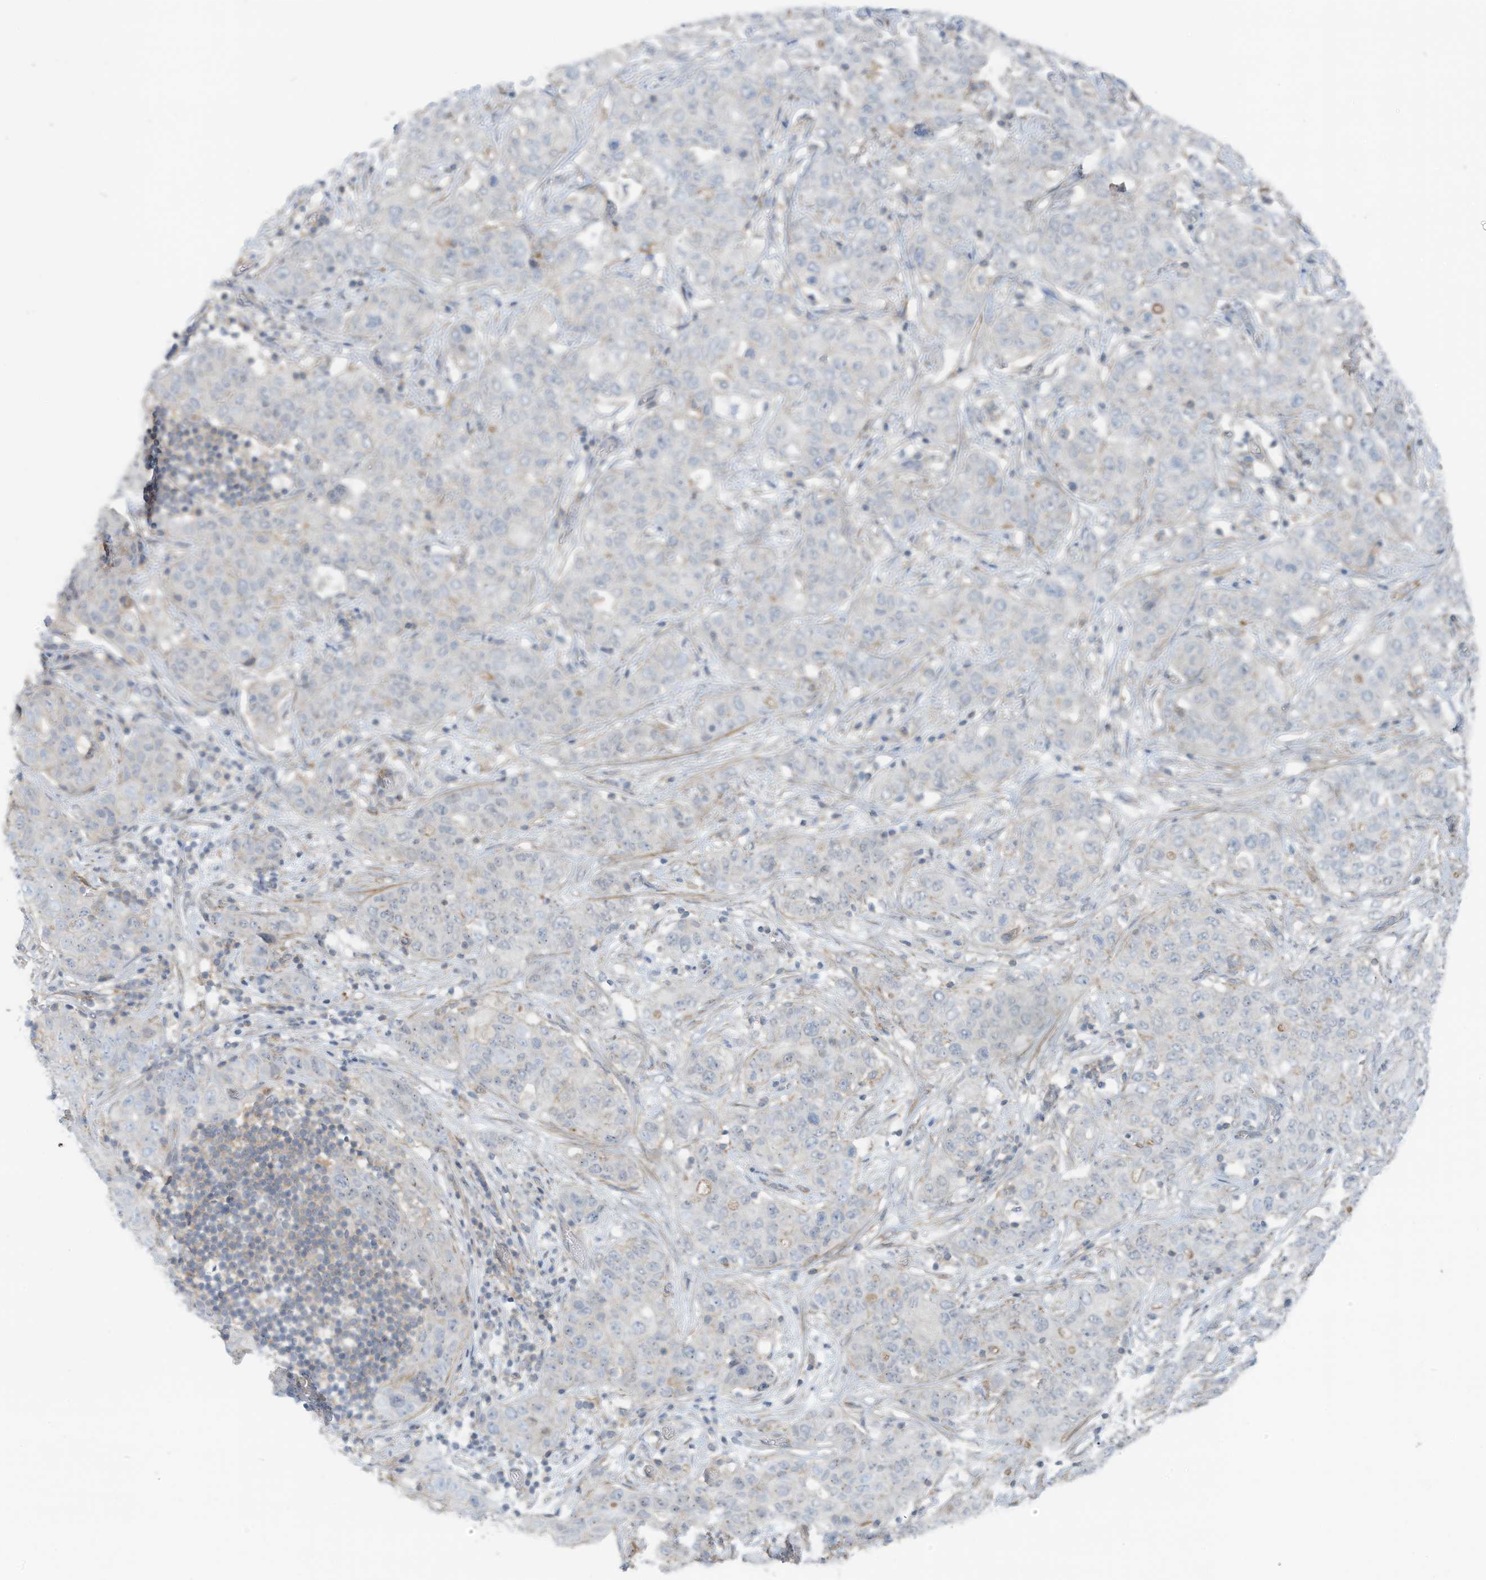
{"staining": {"intensity": "negative", "quantity": "none", "location": "none"}, "tissue": "stomach cancer", "cell_type": "Tumor cells", "image_type": "cancer", "snomed": [{"axis": "morphology", "description": "Normal tissue, NOS"}, {"axis": "morphology", "description": "Adenocarcinoma, NOS"}, {"axis": "topography", "description": "Lymph node"}, {"axis": "topography", "description": "Stomach"}], "caption": "The immunohistochemistry (IHC) photomicrograph has no significant positivity in tumor cells of stomach adenocarcinoma tissue.", "gene": "ZNF846", "patient": {"sex": "male", "age": 48}}